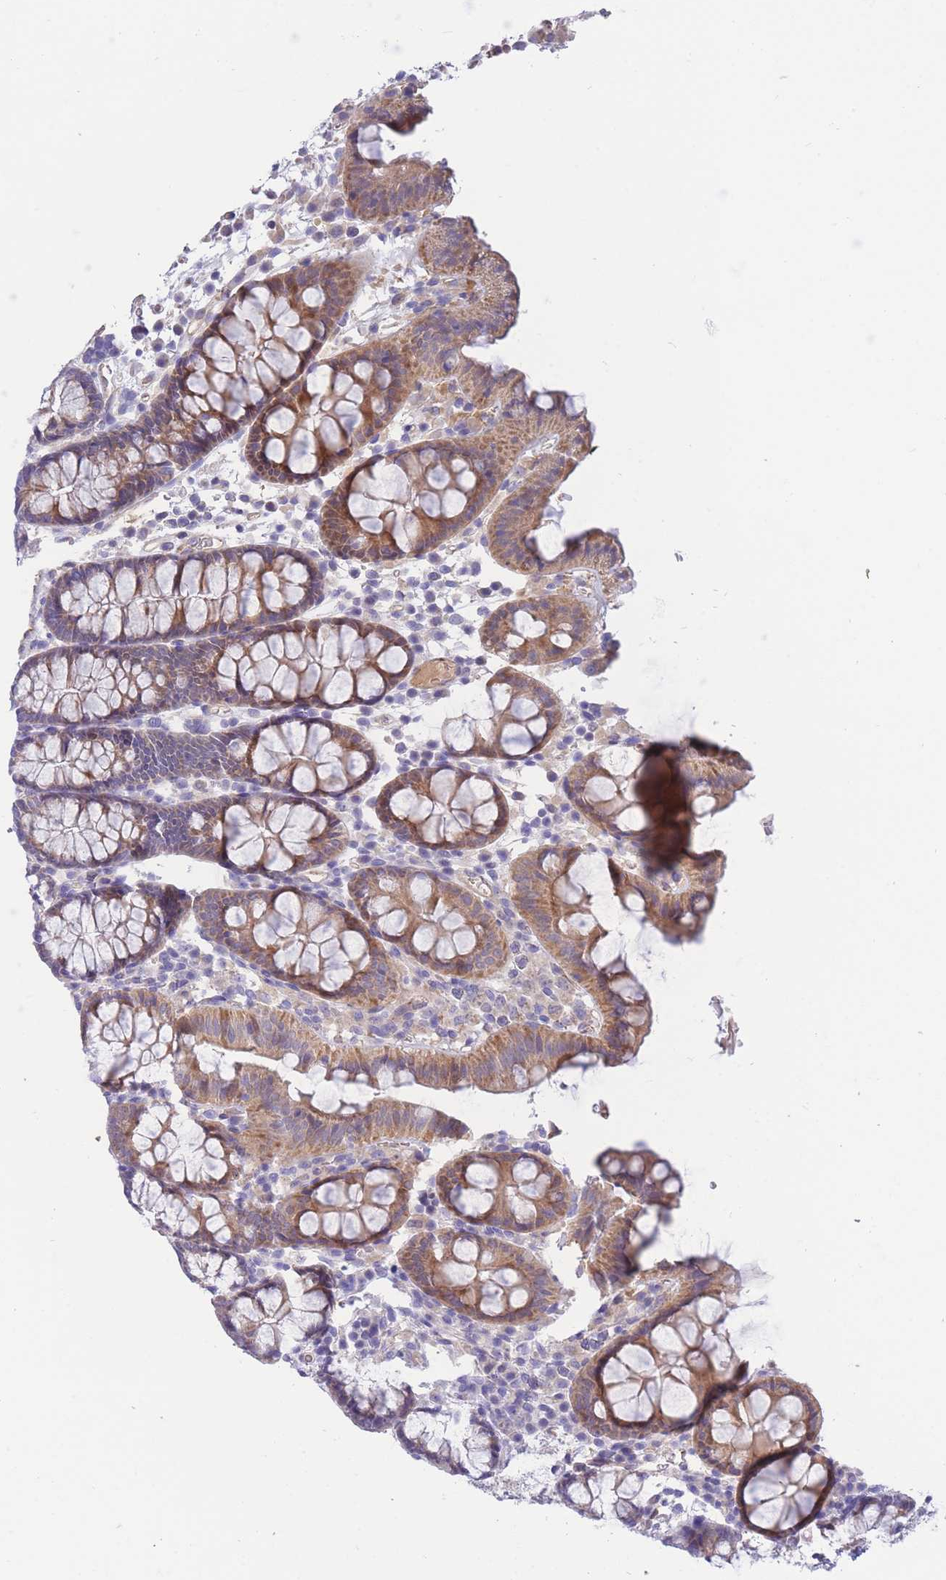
{"staining": {"intensity": "weak", "quantity": ">75%", "location": "cytoplasmic/membranous"}, "tissue": "colon", "cell_type": "Endothelial cells", "image_type": "normal", "snomed": [{"axis": "morphology", "description": "Normal tissue, NOS"}, {"axis": "topography", "description": "Colon"}], "caption": "IHC (DAB (3,3'-diaminobenzidine)) staining of normal colon displays weak cytoplasmic/membranous protein positivity in about >75% of endothelial cells. The protein of interest is shown in brown color, while the nuclei are stained blue.", "gene": "SULT1A1", "patient": {"sex": "male", "age": 75}}